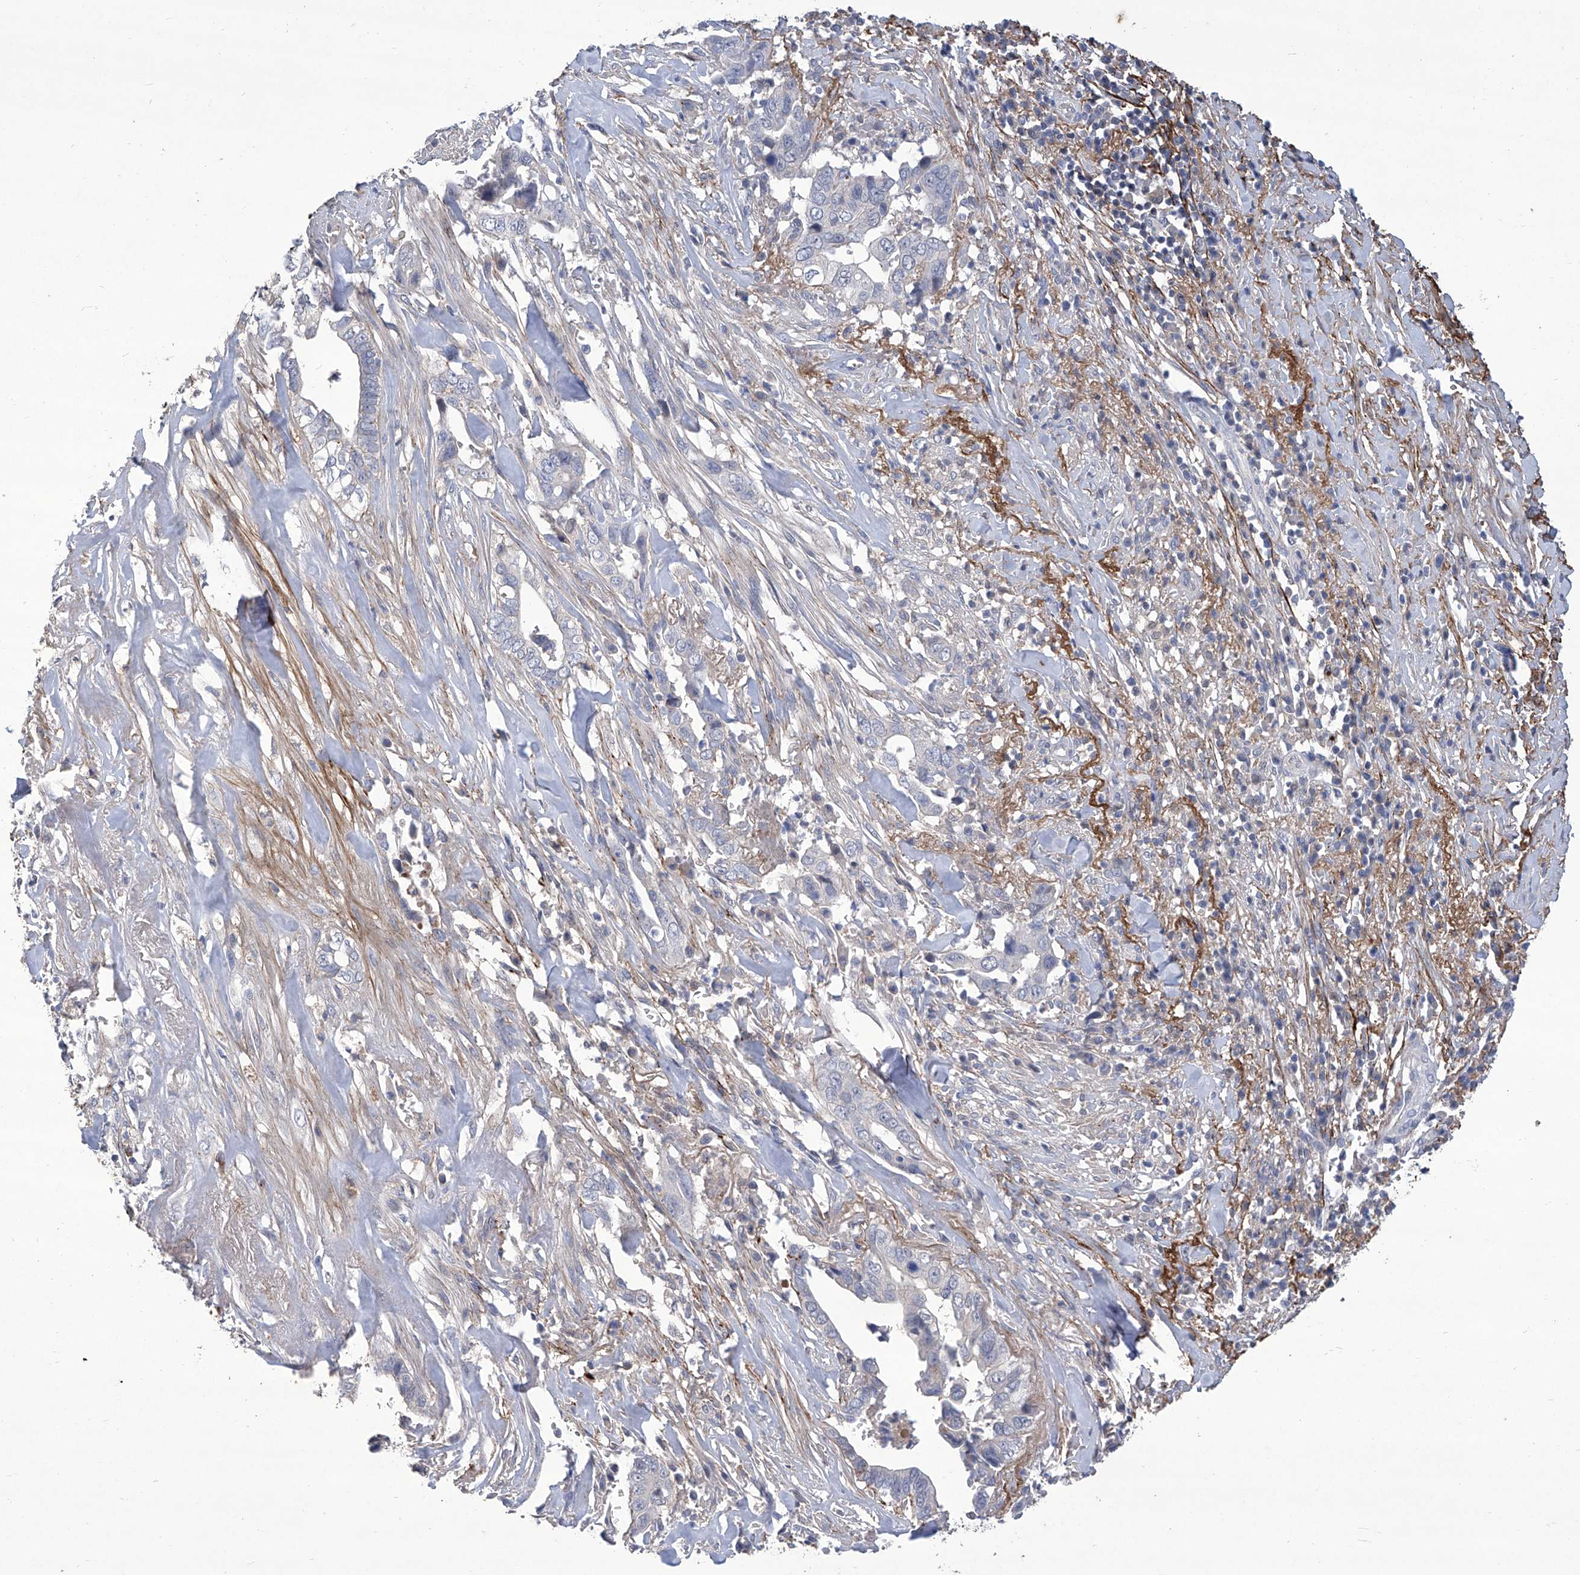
{"staining": {"intensity": "negative", "quantity": "none", "location": "none"}, "tissue": "liver cancer", "cell_type": "Tumor cells", "image_type": "cancer", "snomed": [{"axis": "morphology", "description": "Cholangiocarcinoma"}, {"axis": "topography", "description": "Liver"}], "caption": "This photomicrograph is of liver cholangiocarcinoma stained with IHC to label a protein in brown with the nuclei are counter-stained blue. There is no positivity in tumor cells.", "gene": "TXNIP", "patient": {"sex": "female", "age": 79}}